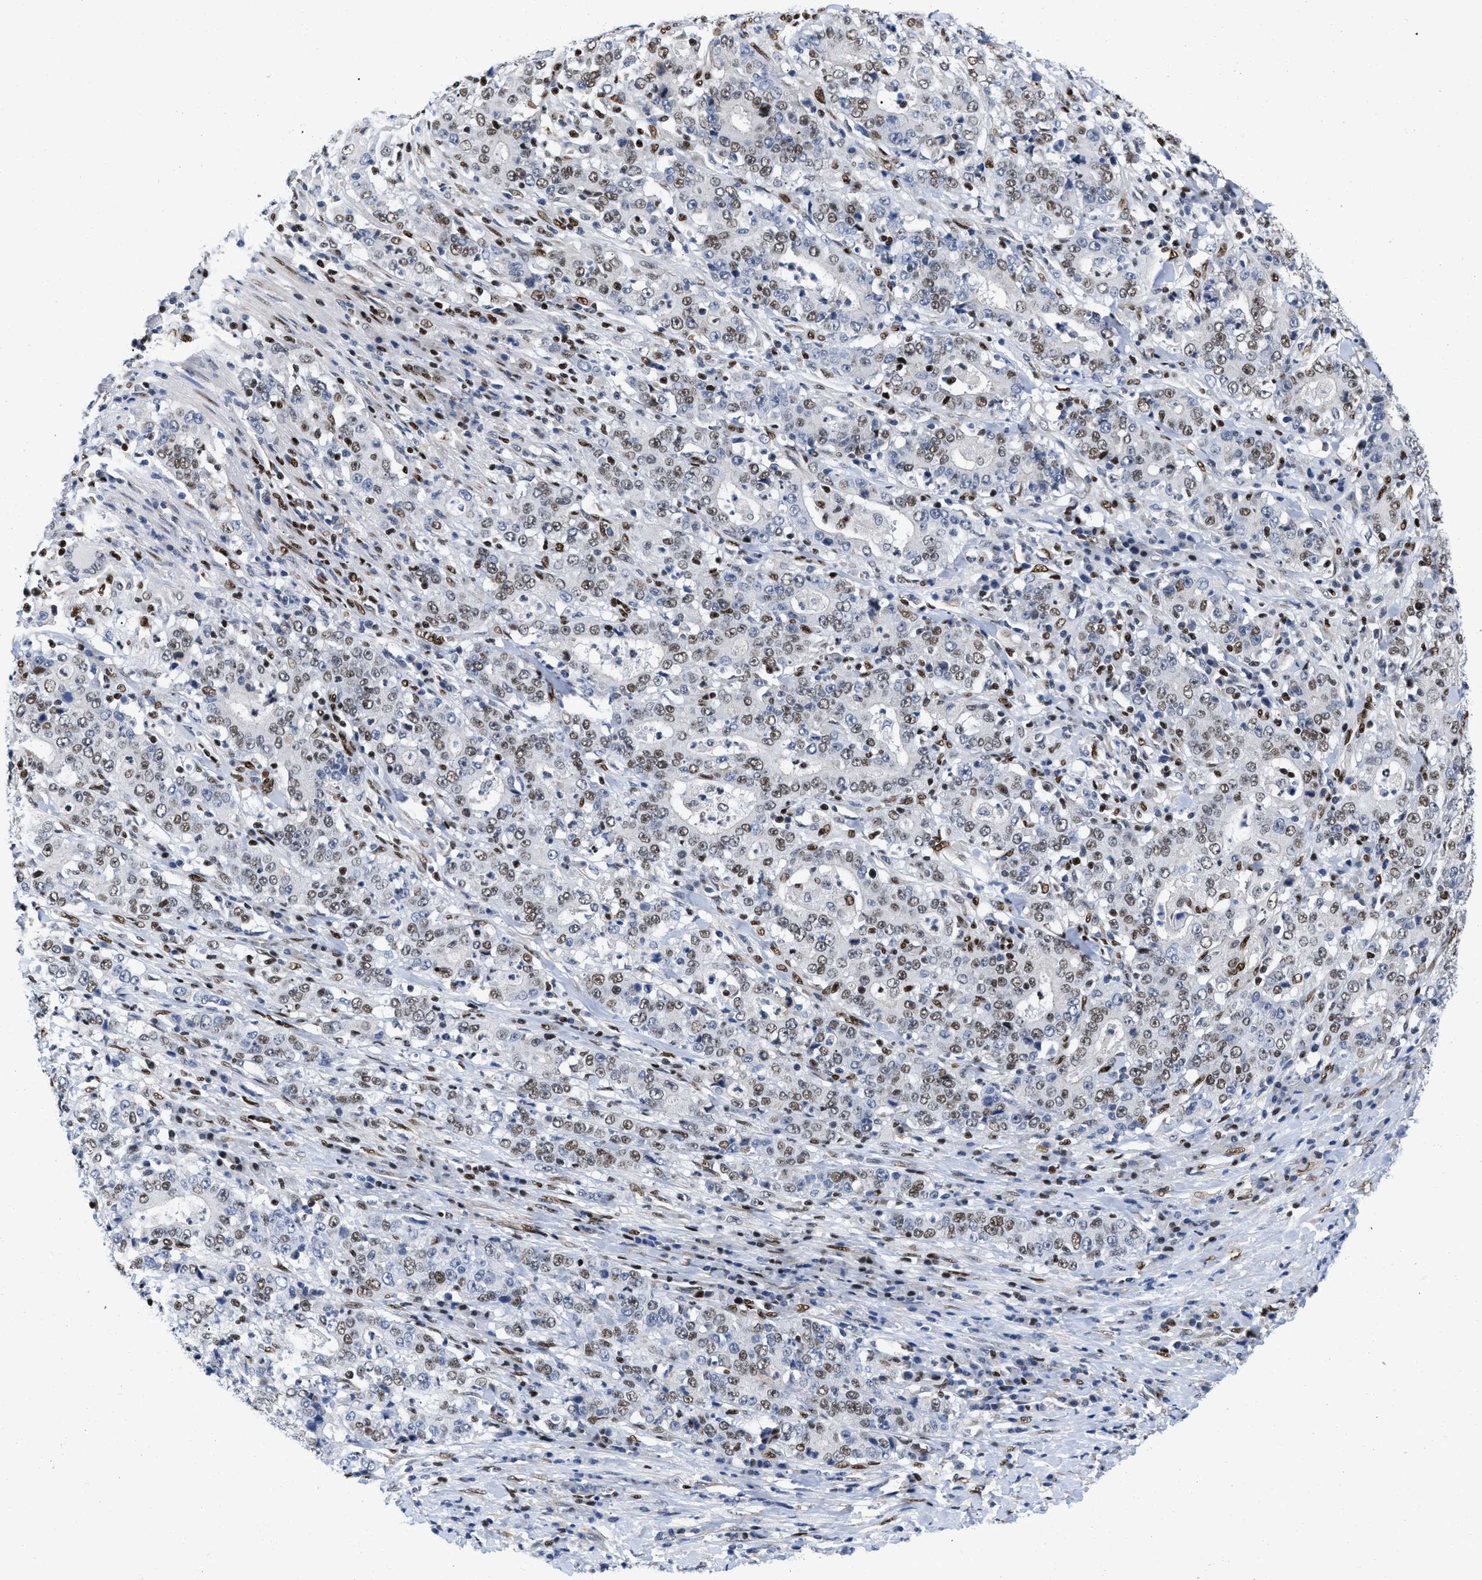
{"staining": {"intensity": "moderate", "quantity": "25%-75%", "location": "nuclear"}, "tissue": "stomach cancer", "cell_type": "Tumor cells", "image_type": "cancer", "snomed": [{"axis": "morphology", "description": "Normal tissue, NOS"}, {"axis": "morphology", "description": "Adenocarcinoma, NOS"}, {"axis": "topography", "description": "Stomach, upper"}, {"axis": "topography", "description": "Stomach"}], "caption": "Immunohistochemistry (IHC) photomicrograph of neoplastic tissue: human stomach cancer stained using immunohistochemistry (IHC) demonstrates medium levels of moderate protein expression localized specifically in the nuclear of tumor cells, appearing as a nuclear brown color.", "gene": "CREB1", "patient": {"sex": "male", "age": 59}}